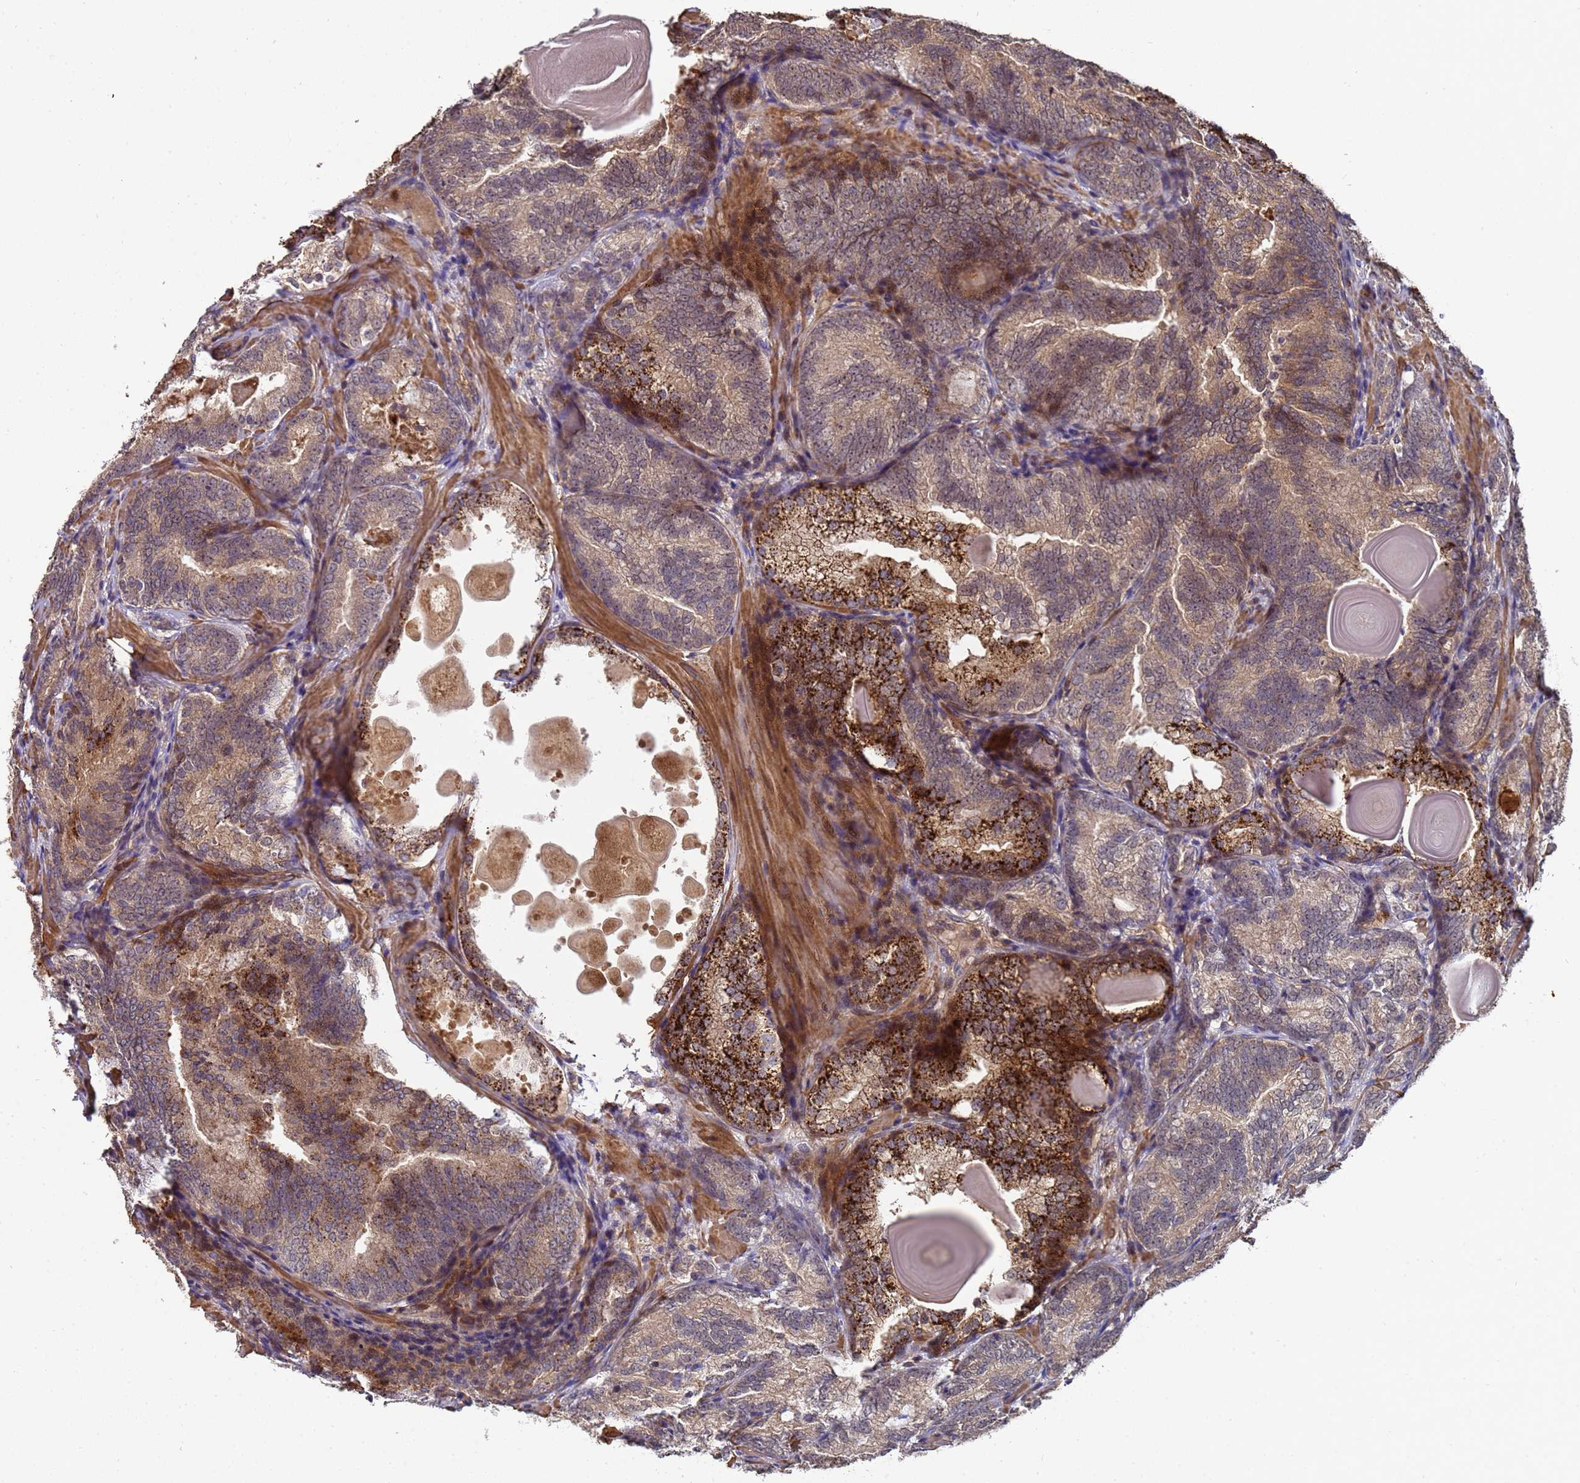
{"staining": {"intensity": "moderate", "quantity": ">75%", "location": "cytoplasmic/membranous"}, "tissue": "prostate cancer", "cell_type": "Tumor cells", "image_type": "cancer", "snomed": [{"axis": "morphology", "description": "Adenocarcinoma, High grade"}, {"axis": "topography", "description": "Prostate"}], "caption": "Prostate cancer was stained to show a protein in brown. There is medium levels of moderate cytoplasmic/membranous positivity in approximately >75% of tumor cells.", "gene": "GSTCD", "patient": {"sex": "male", "age": 66}}